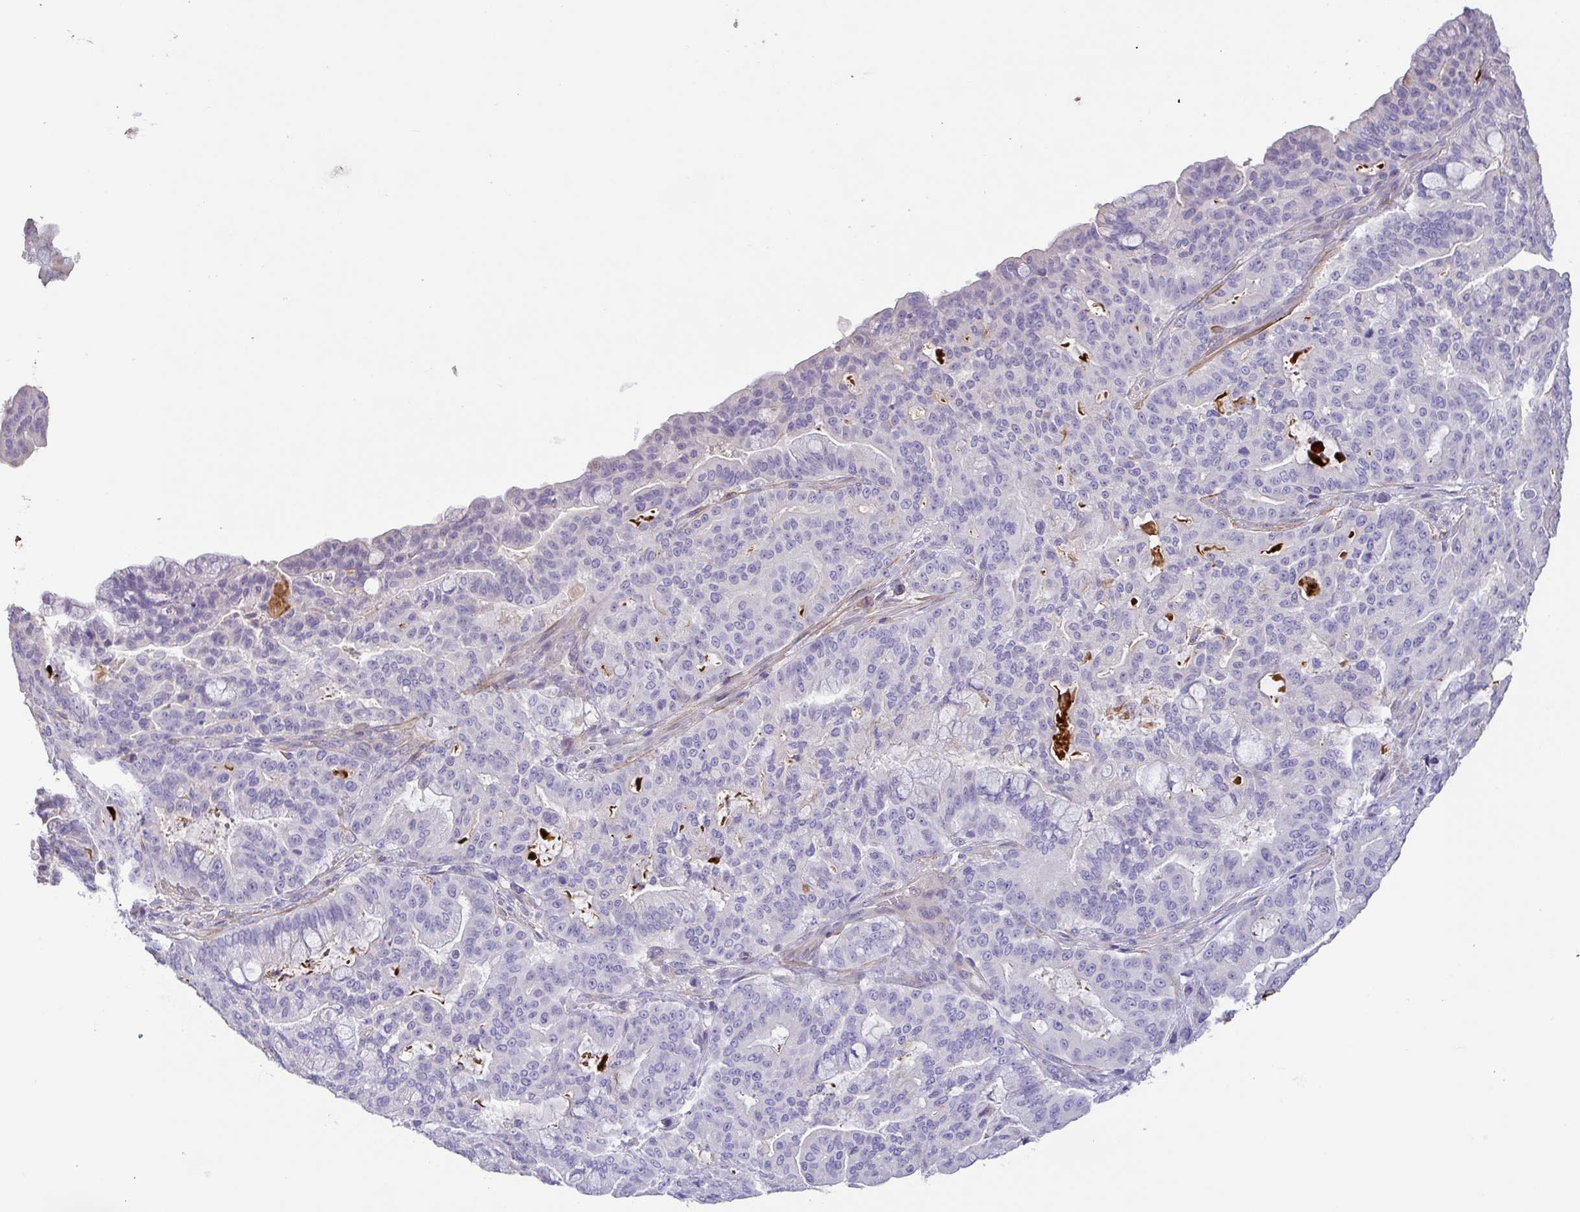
{"staining": {"intensity": "negative", "quantity": "none", "location": "none"}, "tissue": "pancreatic cancer", "cell_type": "Tumor cells", "image_type": "cancer", "snomed": [{"axis": "morphology", "description": "Adenocarcinoma, NOS"}, {"axis": "topography", "description": "Pancreas"}], "caption": "Immunohistochemistry (IHC) photomicrograph of neoplastic tissue: pancreatic cancer stained with DAB reveals no significant protein staining in tumor cells.", "gene": "PYGM", "patient": {"sex": "male", "age": 63}}